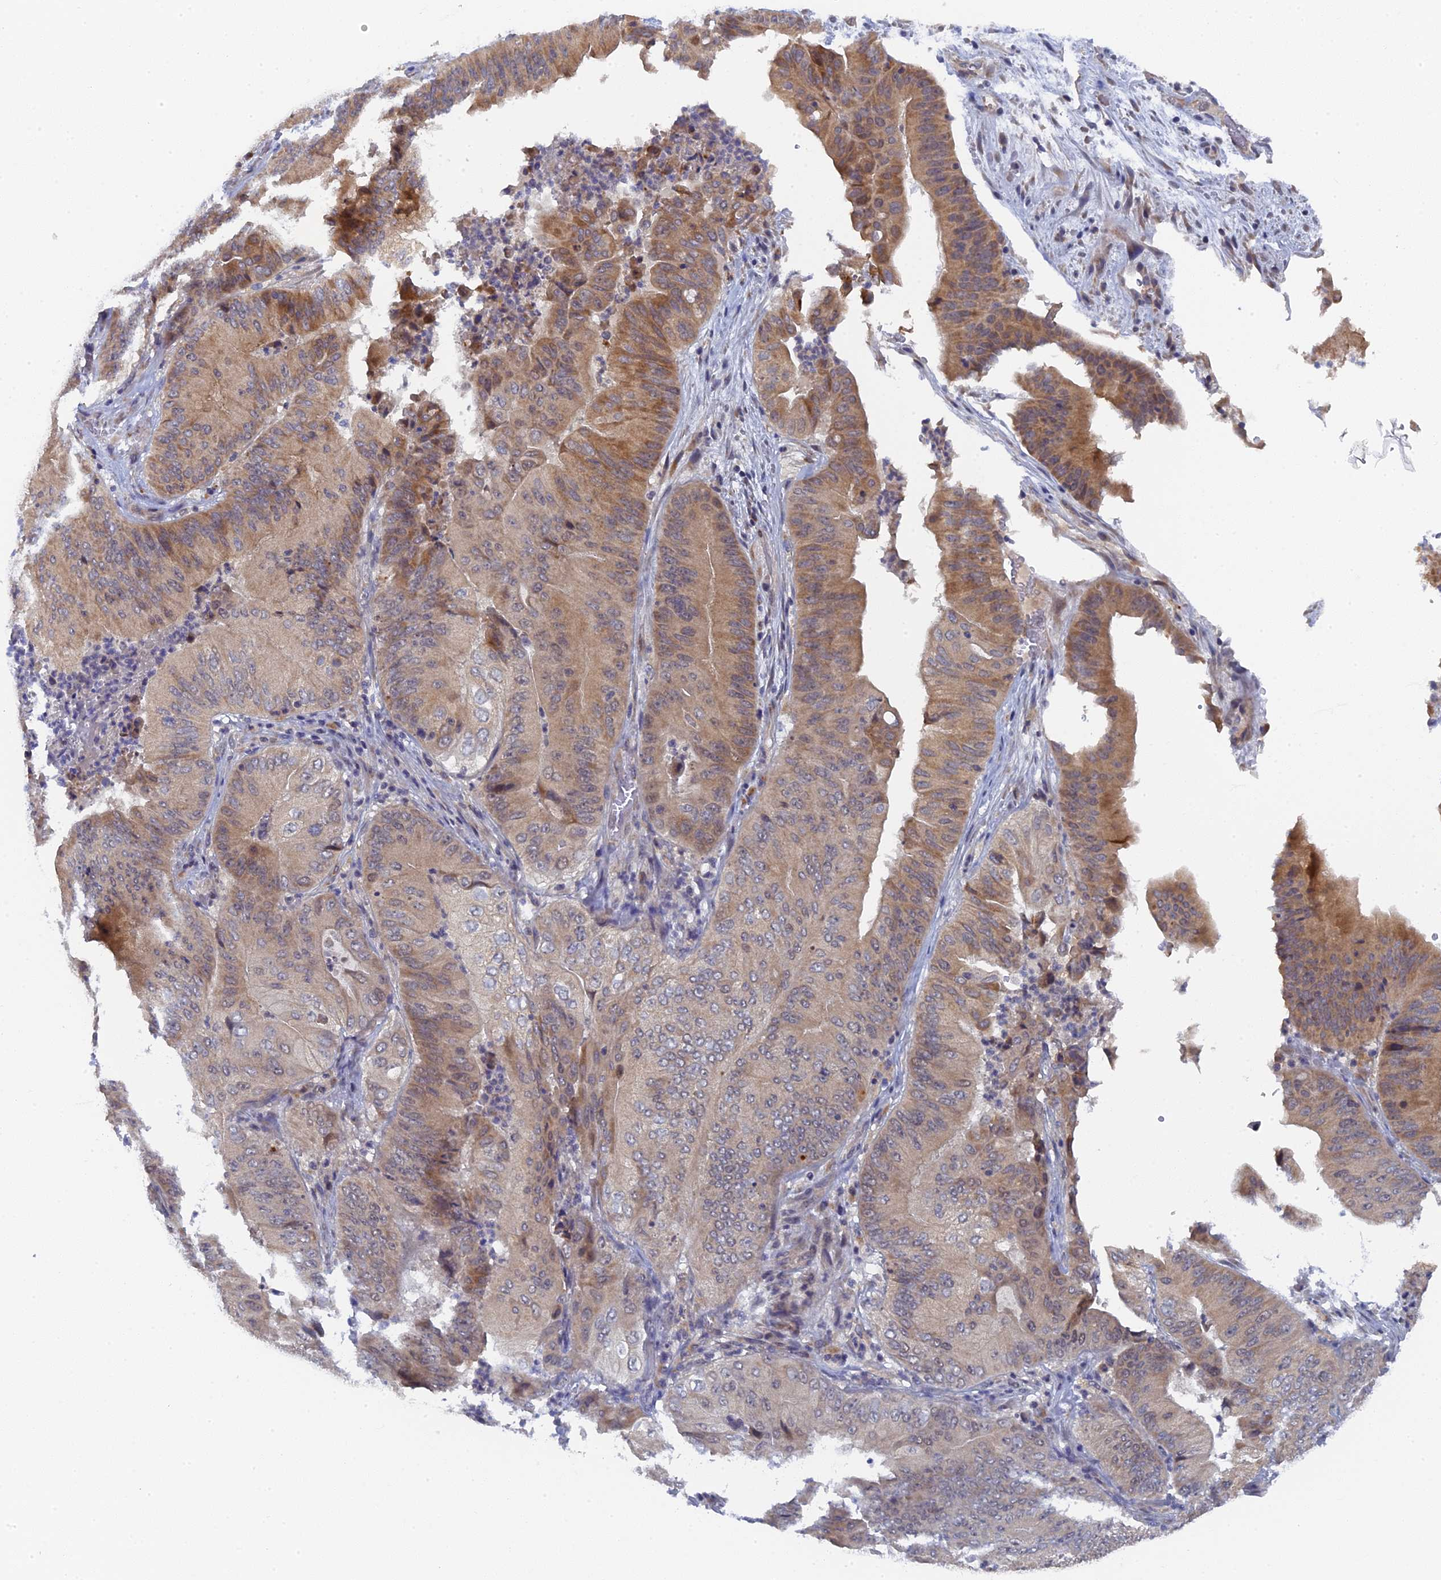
{"staining": {"intensity": "moderate", "quantity": "25%-75%", "location": "cytoplasmic/membranous,nuclear"}, "tissue": "pancreatic cancer", "cell_type": "Tumor cells", "image_type": "cancer", "snomed": [{"axis": "morphology", "description": "Adenocarcinoma, NOS"}, {"axis": "topography", "description": "Pancreas"}], "caption": "High-power microscopy captured an immunohistochemistry photomicrograph of pancreatic cancer, revealing moderate cytoplasmic/membranous and nuclear expression in about 25%-75% of tumor cells.", "gene": "MIGA2", "patient": {"sex": "female", "age": 77}}